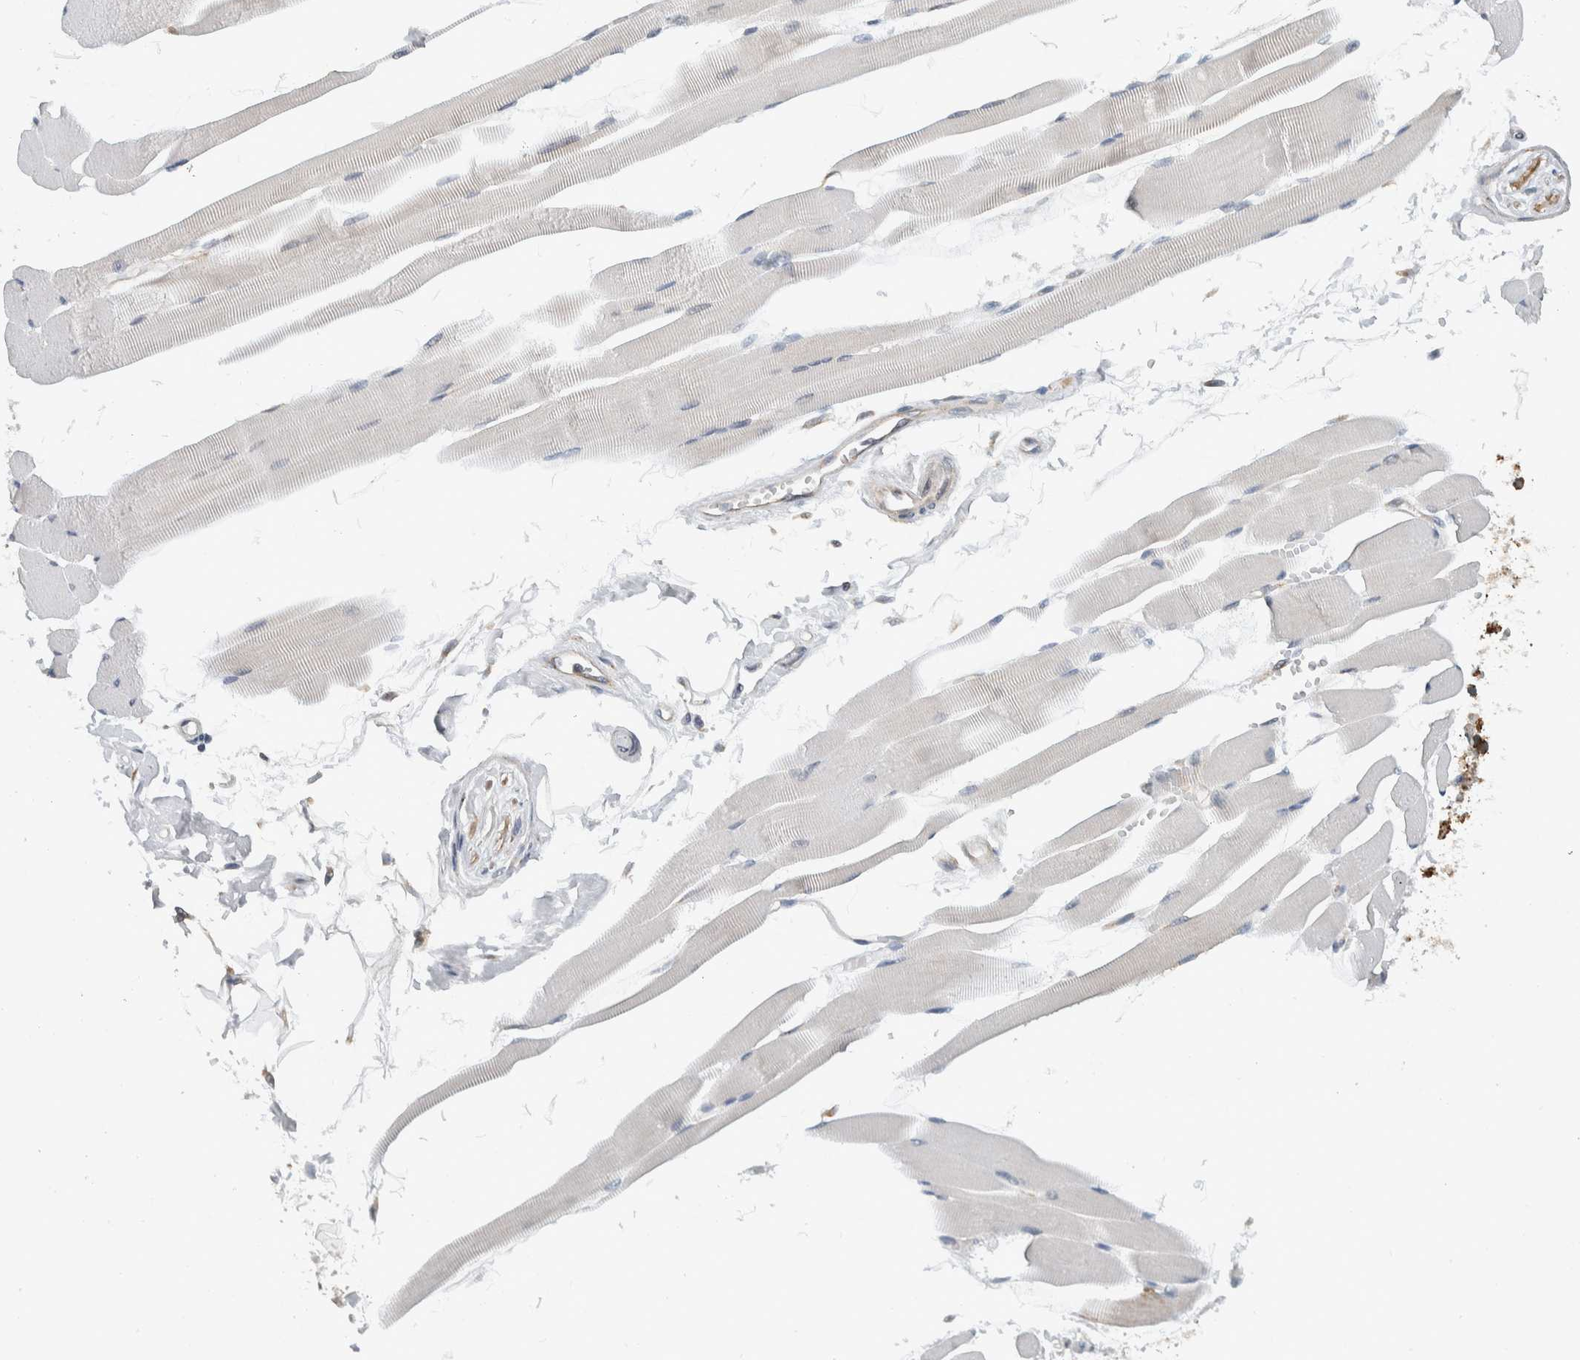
{"staining": {"intensity": "negative", "quantity": "none", "location": "none"}, "tissue": "skeletal muscle", "cell_type": "Myocytes", "image_type": "normal", "snomed": [{"axis": "morphology", "description": "Normal tissue, NOS"}, {"axis": "topography", "description": "Skeletal muscle"}, {"axis": "topography", "description": "Peripheral nerve tissue"}], "caption": "Immunohistochemical staining of benign skeletal muscle demonstrates no significant staining in myocytes.", "gene": "RERE", "patient": {"sex": "female", "age": 84}}